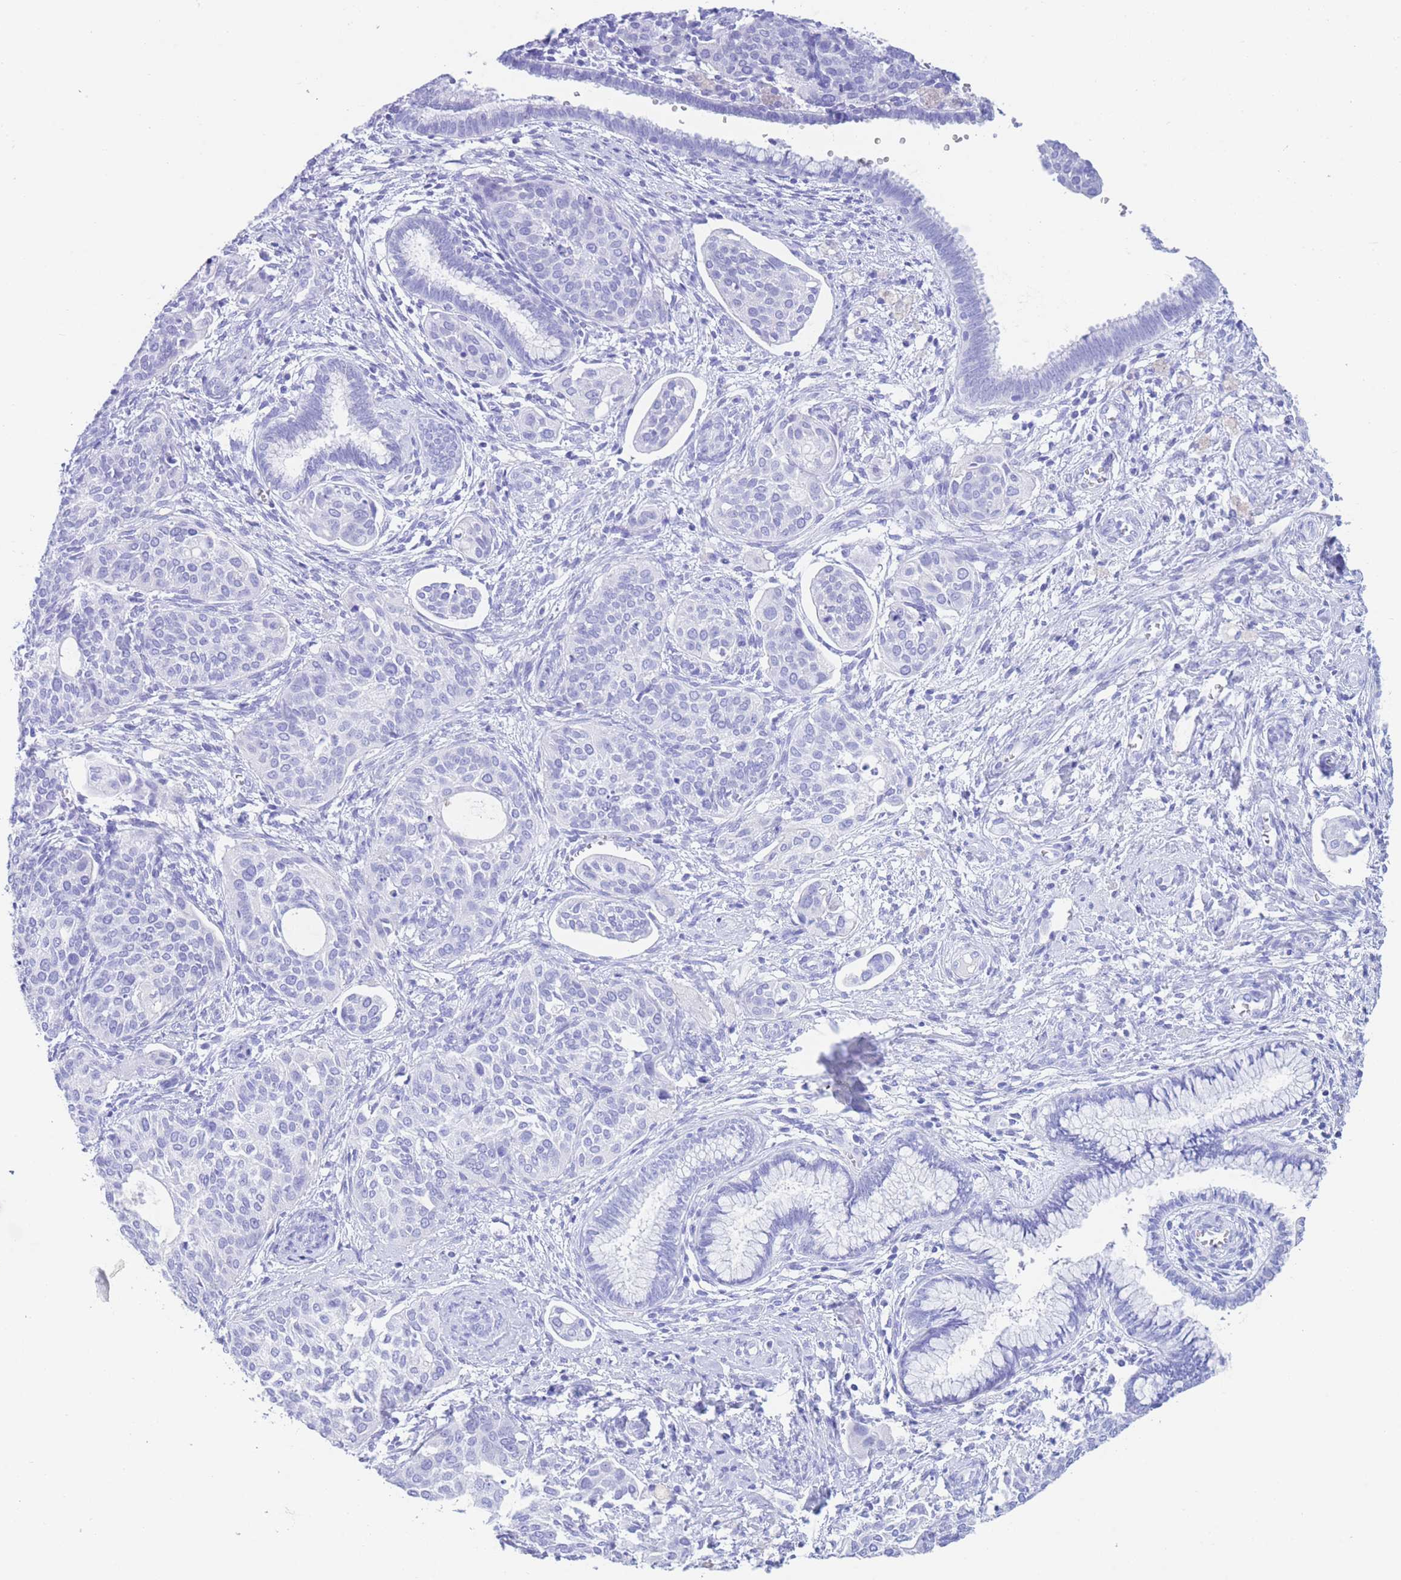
{"staining": {"intensity": "negative", "quantity": "none", "location": "none"}, "tissue": "cervical cancer", "cell_type": "Tumor cells", "image_type": "cancer", "snomed": [{"axis": "morphology", "description": "Squamous cell carcinoma, NOS"}, {"axis": "topography", "description": "Cervix"}], "caption": "The IHC photomicrograph has no significant positivity in tumor cells of squamous cell carcinoma (cervical) tissue.", "gene": "SLCO1B3", "patient": {"sex": "female", "age": 44}}